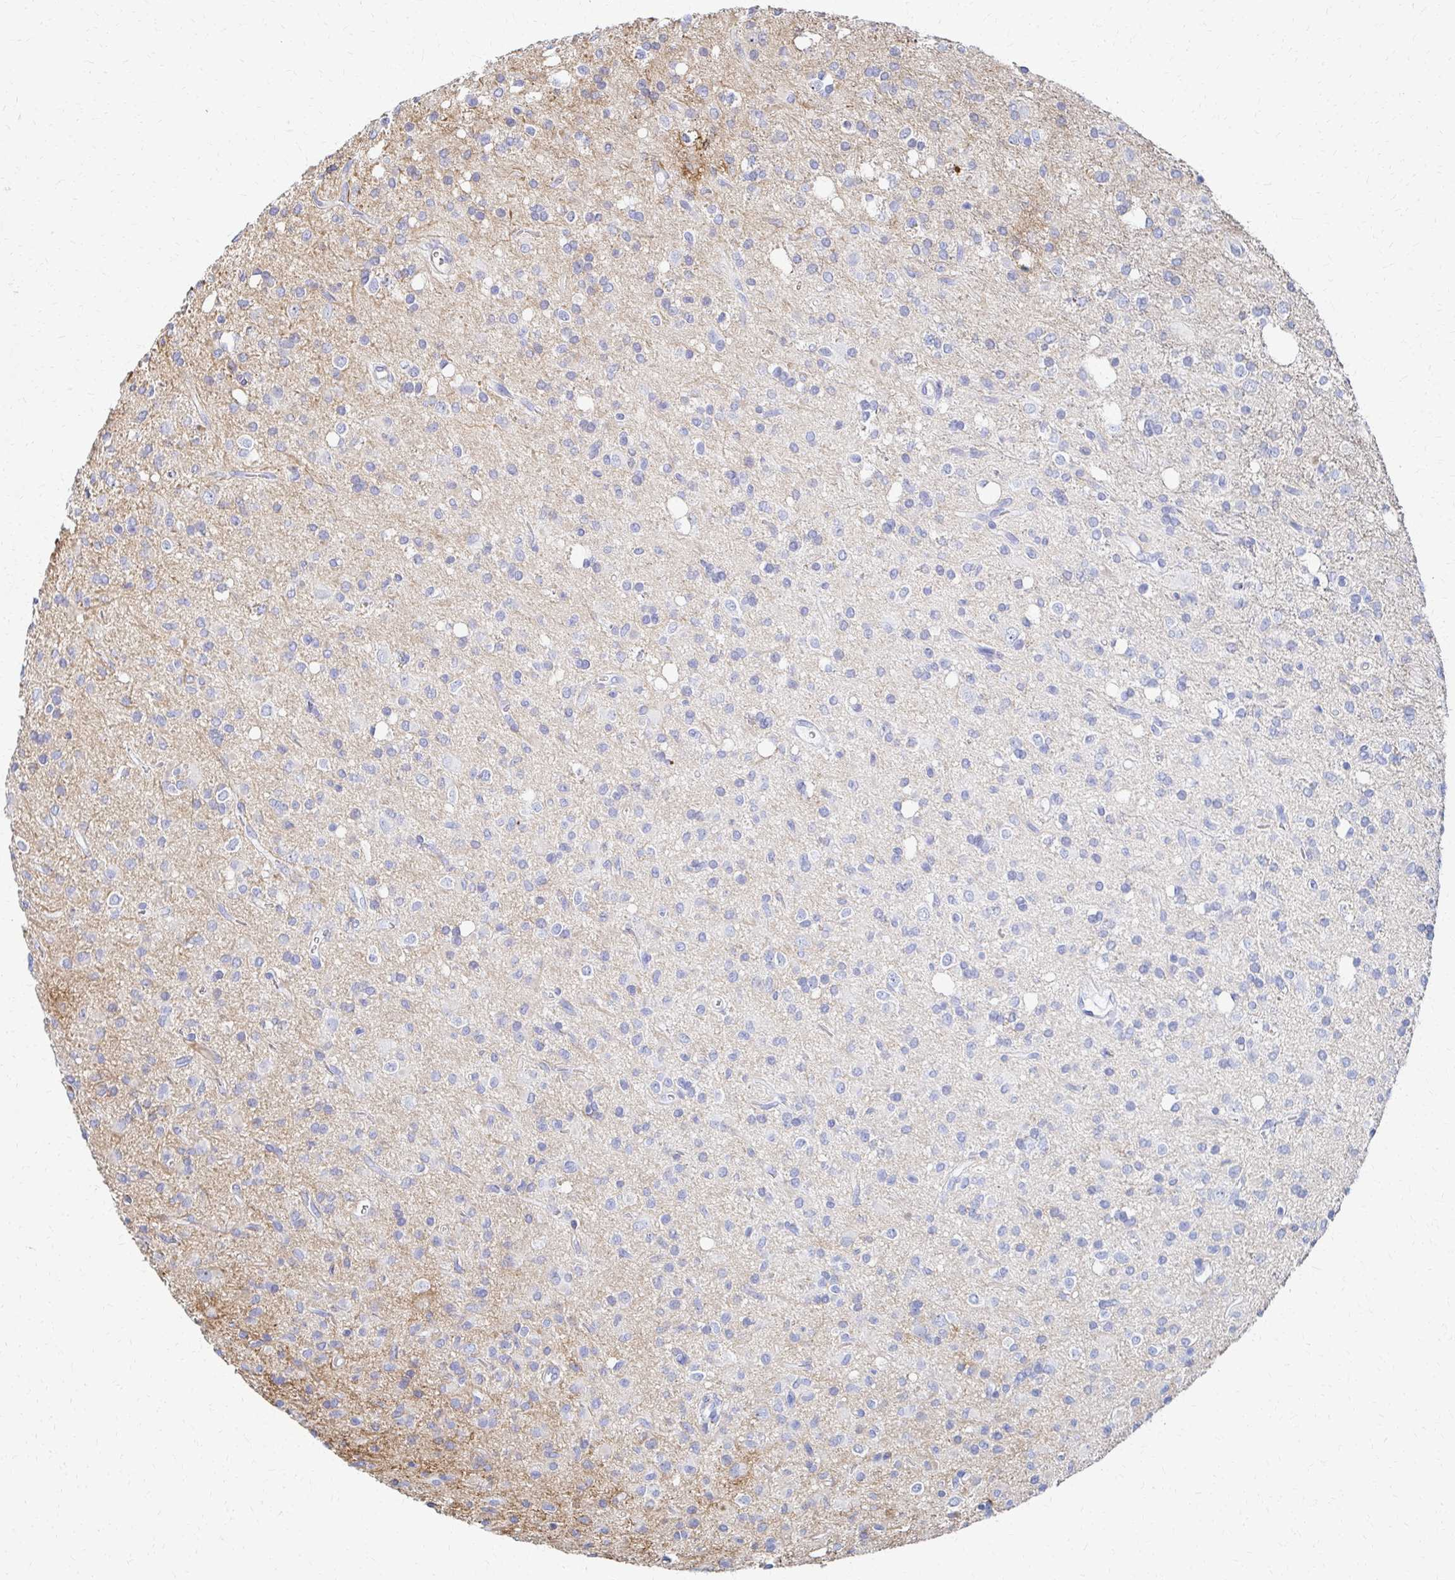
{"staining": {"intensity": "negative", "quantity": "none", "location": "none"}, "tissue": "glioma", "cell_type": "Tumor cells", "image_type": "cancer", "snomed": [{"axis": "morphology", "description": "Glioma, malignant, Low grade"}, {"axis": "topography", "description": "Brain"}], "caption": "Tumor cells are negative for protein expression in human malignant glioma (low-grade). (DAB (3,3'-diaminobenzidine) IHC, high magnification).", "gene": "MAN1A1", "patient": {"sex": "female", "age": 33}}